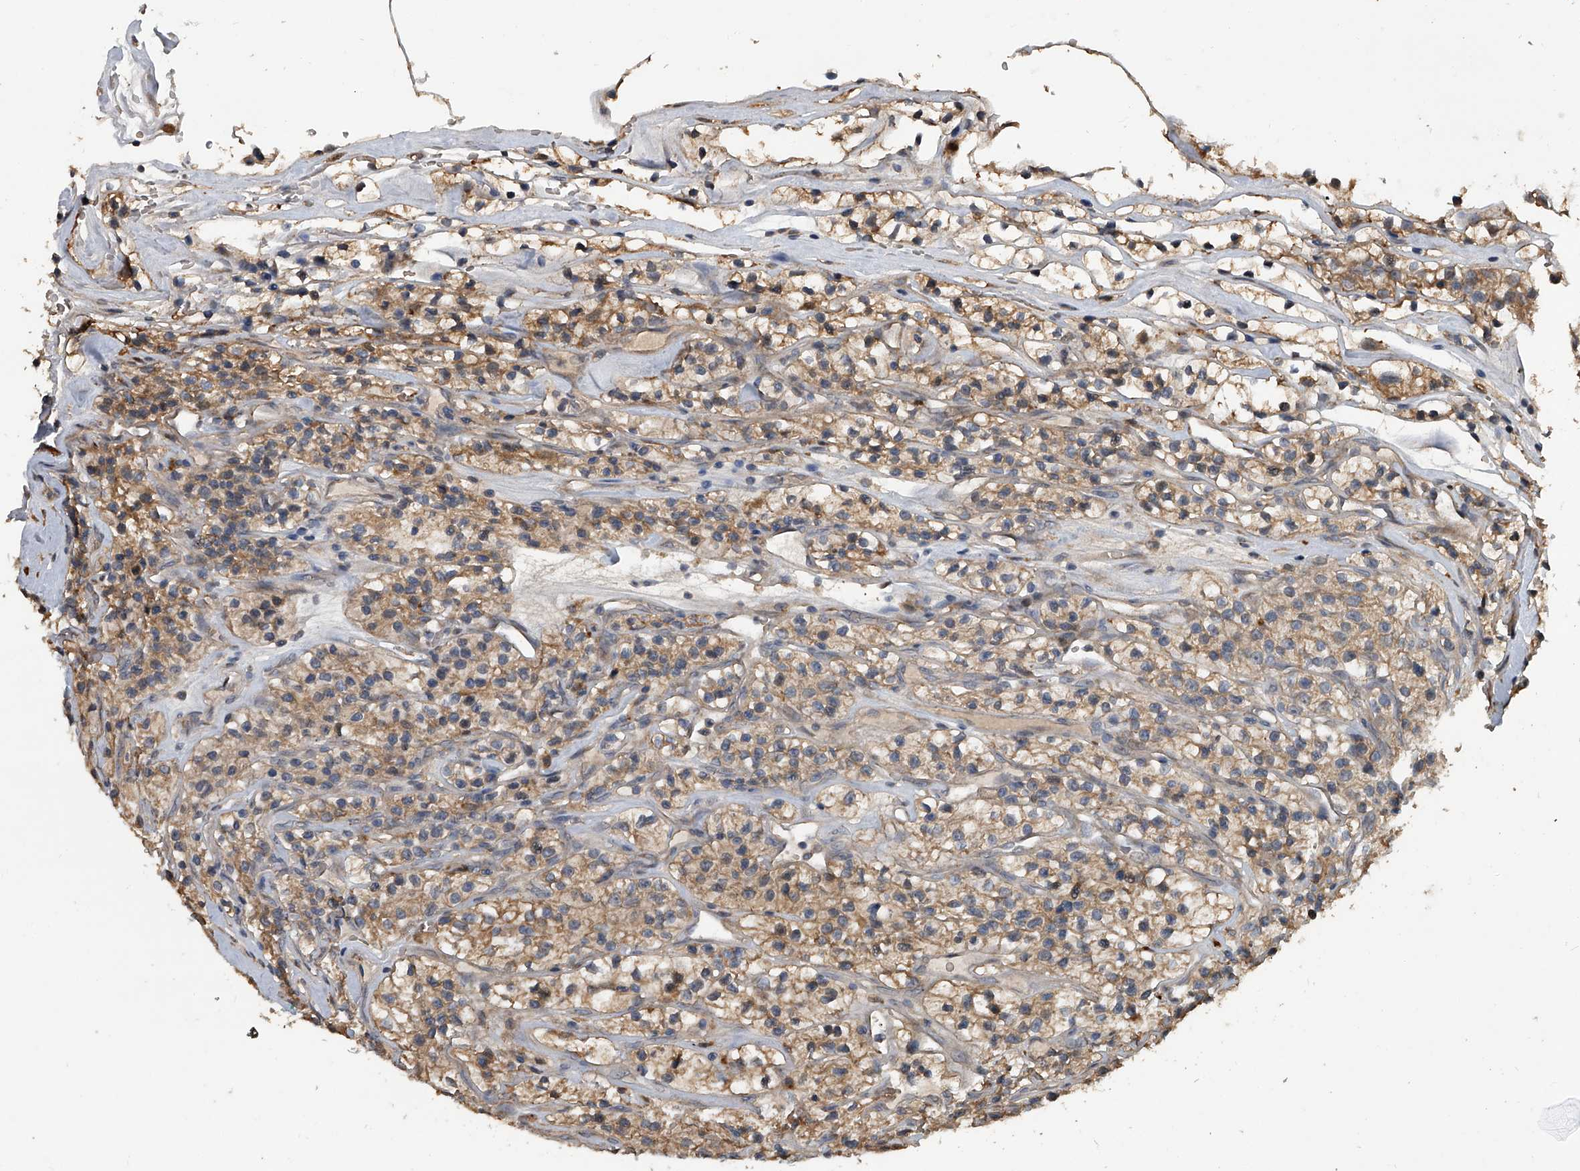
{"staining": {"intensity": "moderate", "quantity": ">75%", "location": "cytoplasmic/membranous"}, "tissue": "renal cancer", "cell_type": "Tumor cells", "image_type": "cancer", "snomed": [{"axis": "morphology", "description": "Adenocarcinoma, NOS"}, {"axis": "topography", "description": "Kidney"}], "caption": "Protein staining shows moderate cytoplasmic/membranous staining in approximately >75% of tumor cells in renal cancer.", "gene": "DOCK9", "patient": {"sex": "female", "age": 57}}